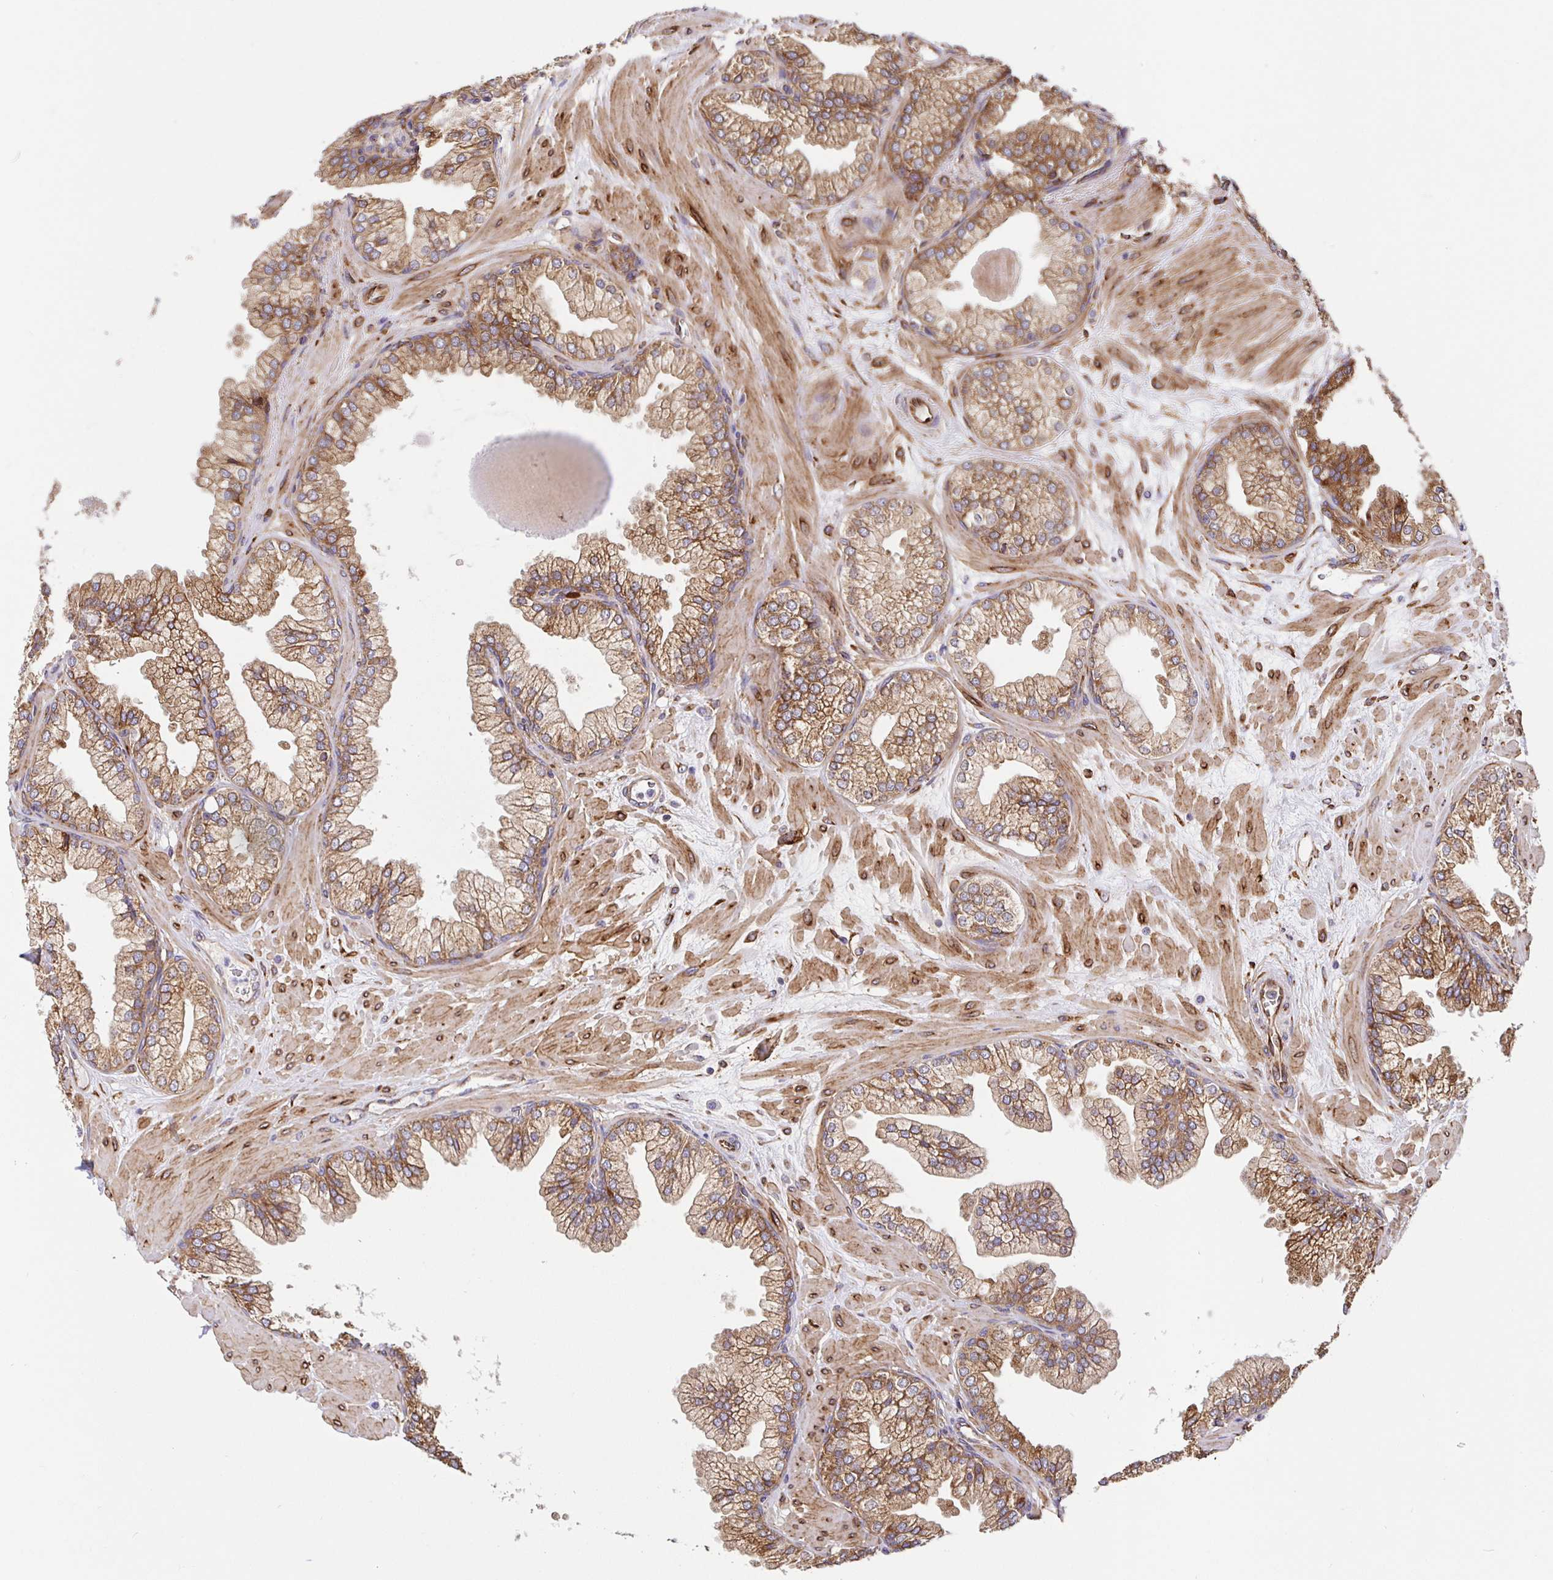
{"staining": {"intensity": "moderate", "quantity": ">75%", "location": "cytoplasmic/membranous"}, "tissue": "prostate", "cell_type": "Glandular cells", "image_type": "normal", "snomed": [{"axis": "morphology", "description": "Normal tissue, NOS"}, {"axis": "topography", "description": "Prostate"}, {"axis": "topography", "description": "Peripheral nerve tissue"}], "caption": "IHC staining of normal prostate, which exhibits medium levels of moderate cytoplasmic/membranous staining in about >75% of glandular cells indicating moderate cytoplasmic/membranous protein staining. The staining was performed using DAB (brown) for protein detection and nuclei were counterstained in hematoxylin (blue).", "gene": "MAOA", "patient": {"sex": "male", "age": 61}}